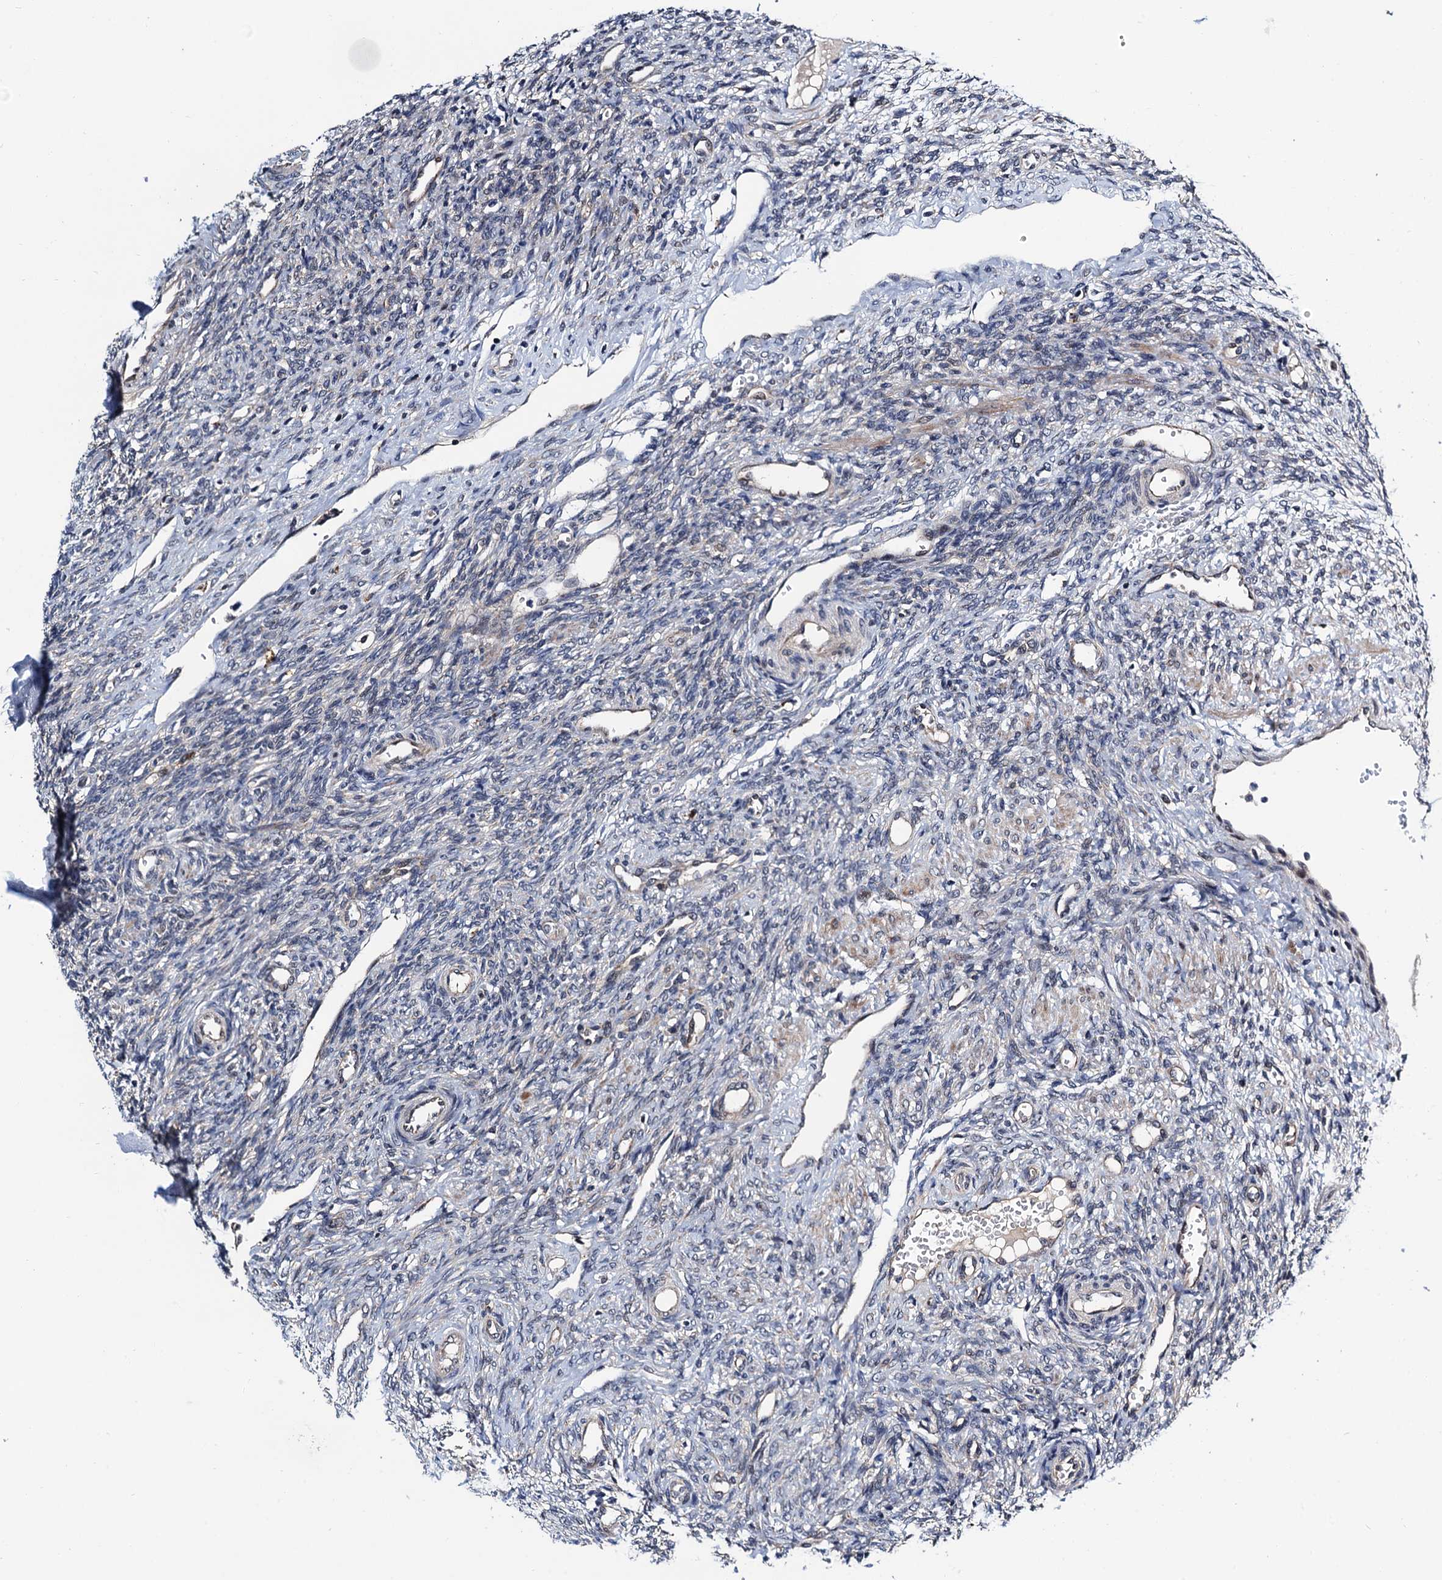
{"staining": {"intensity": "negative", "quantity": "none", "location": "none"}, "tissue": "ovary", "cell_type": "Ovarian stroma cells", "image_type": "normal", "snomed": [{"axis": "morphology", "description": "Normal tissue, NOS"}, {"axis": "topography", "description": "Ovary"}], "caption": "High magnification brightfield microscopy of unremarkable ovary stained with DAB (3,3'-diaminobenzidine) (brown) and counterstained with hematoxylin (blue): ovarian stroma cells show no significant expression. The staining is performed using DAB (3,3'-diaminobenzidine) brown chromogen with nuclei counter-stained in using hematoxylin.", "gene": "NAA16", "patient": {"sex": "female", "age": 41}}